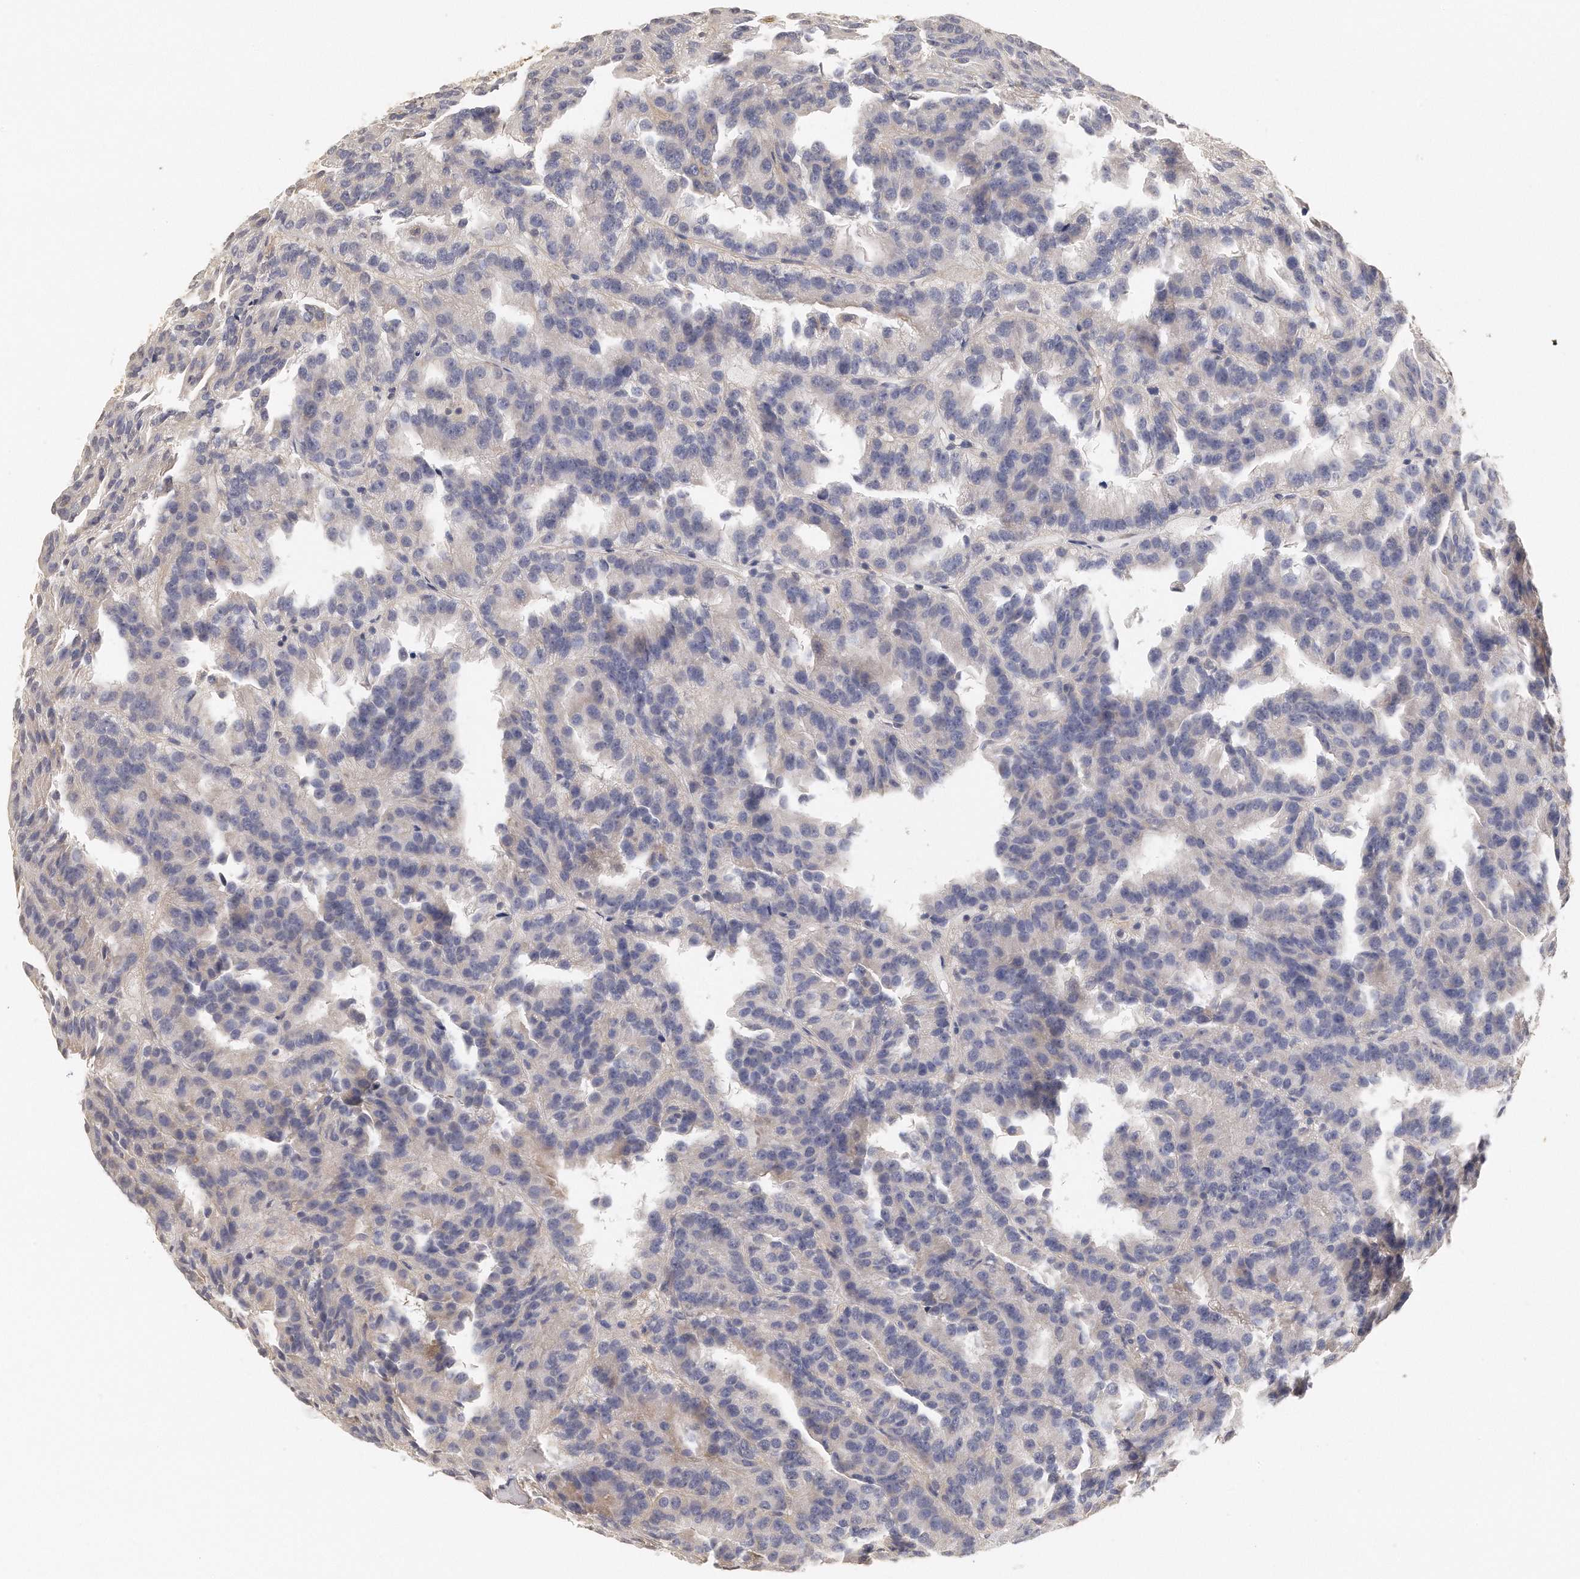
{"staining": {"intensity": "weak", "quantity": "<25%", "location": "cytoplasmic/membranous"}, "tissue": "renal cancer", "cell_type": "Tumor cells", "image_type": "cancer", "snomed": [{"axis": "morphology", "description": "Adenocarcinoma, NOS"}, {"axis": "topography", "description": "Kidney"}], "caption": "Tumor cells show no significant staining in adenocarcinoma (renal). (DAB immunohistochemistry (IHC), high magnification).", "gene": "CHST7", "patient": {"sex": "male", "age": 46}}